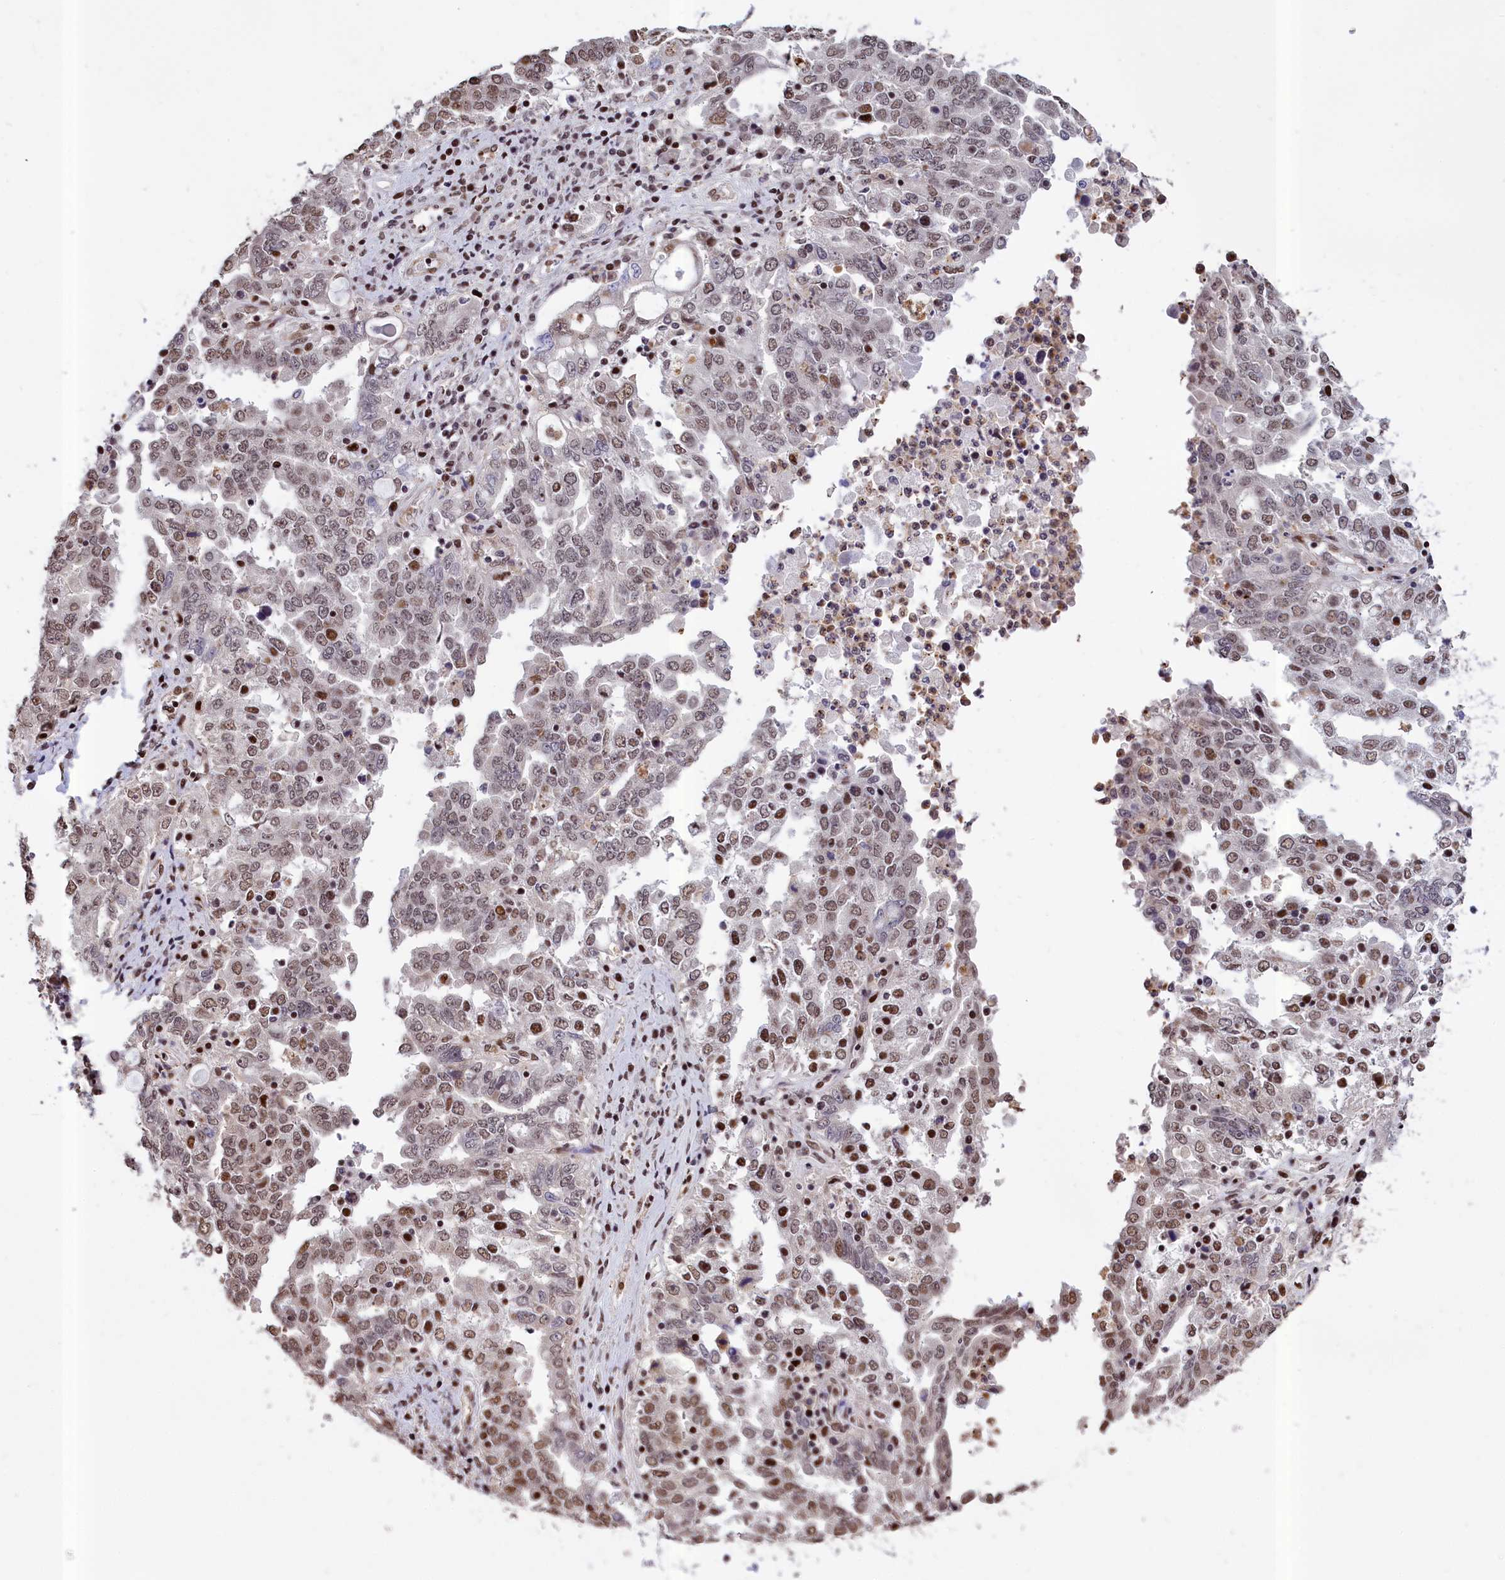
{"staining": {"intensity": "moderate", "quantity": "25%-75%", "location": "nuclear"}, "tissue": "ovarian cancer", "cell_type": "Tumor cells", "image_type": "cancer", "snomed": [{"axis": "morphology", "description": "Carcinoma, endometroid"}, {"axis": "topography", "description": "Ovary"}], "caption": "Ovarian cancer stained with a protein marker exhibits moderate staining in tumor cells.", "gene": "RELB", "patient": {"sex": "female", "age": 62}}